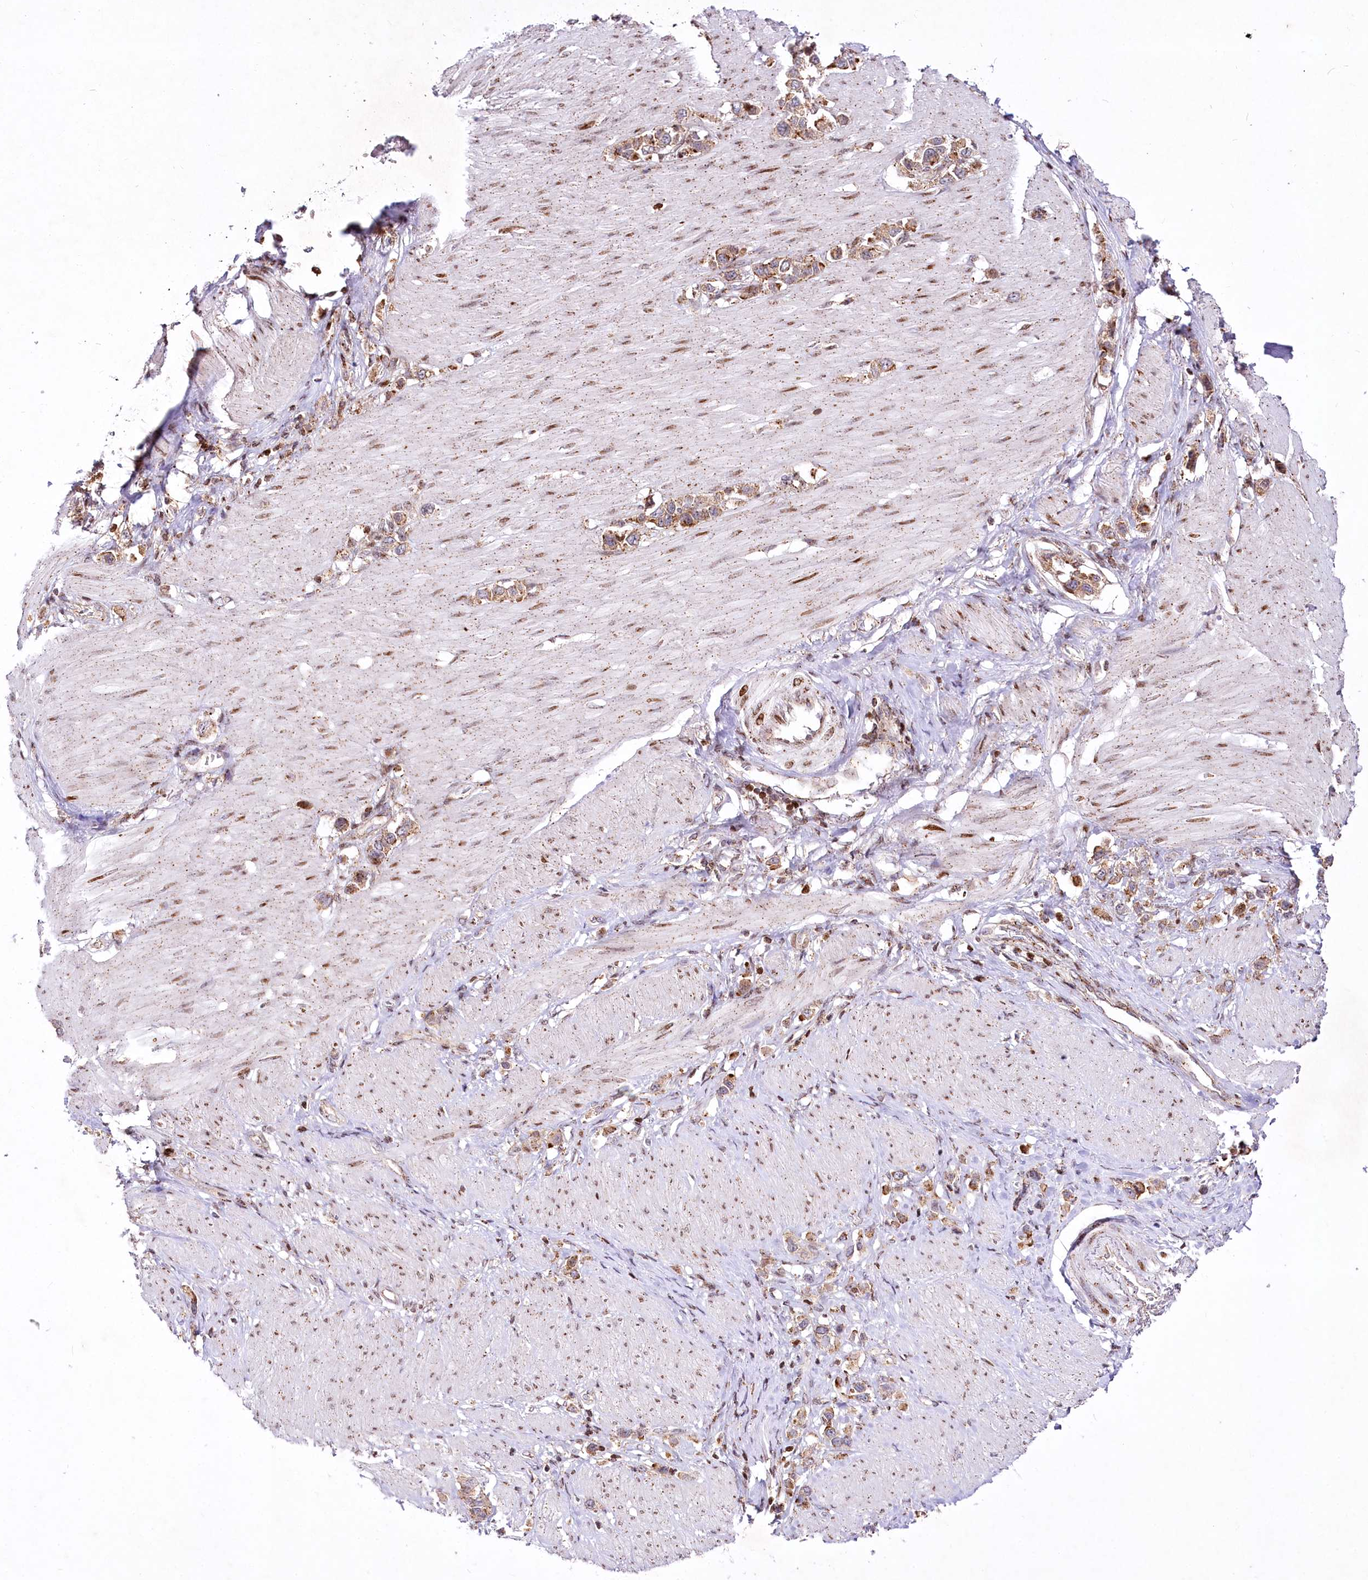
{"staining": {"intensity": "moderate", "quantity": ">75%", "location": "cytoplasmic/membranous"}, "tissue": "stomach cancer", "cell_type": "Tumor cells", "image_type": "cancer", "snomed": [{"axis": "morphology", "description": "Normal tissue, NOS"}, {"axis": "morphology", "description": "Adenocarcinoma, NOS"}, {"axis": "topography", "description": "Stomach, upper"}, {"axis": "topography", "description": "Stomach"}], "caption": "Brown immunohistochemical staining in human adenocarcinoma (stomach) displays moderate cytoplasmic/membranous staining in about >75% of tumor cells. (DAB = brown stain, brightfield microscopy at high magnification).", "gene": "ZFYVE27", "patient": {"sex": "female", "age": 65}}